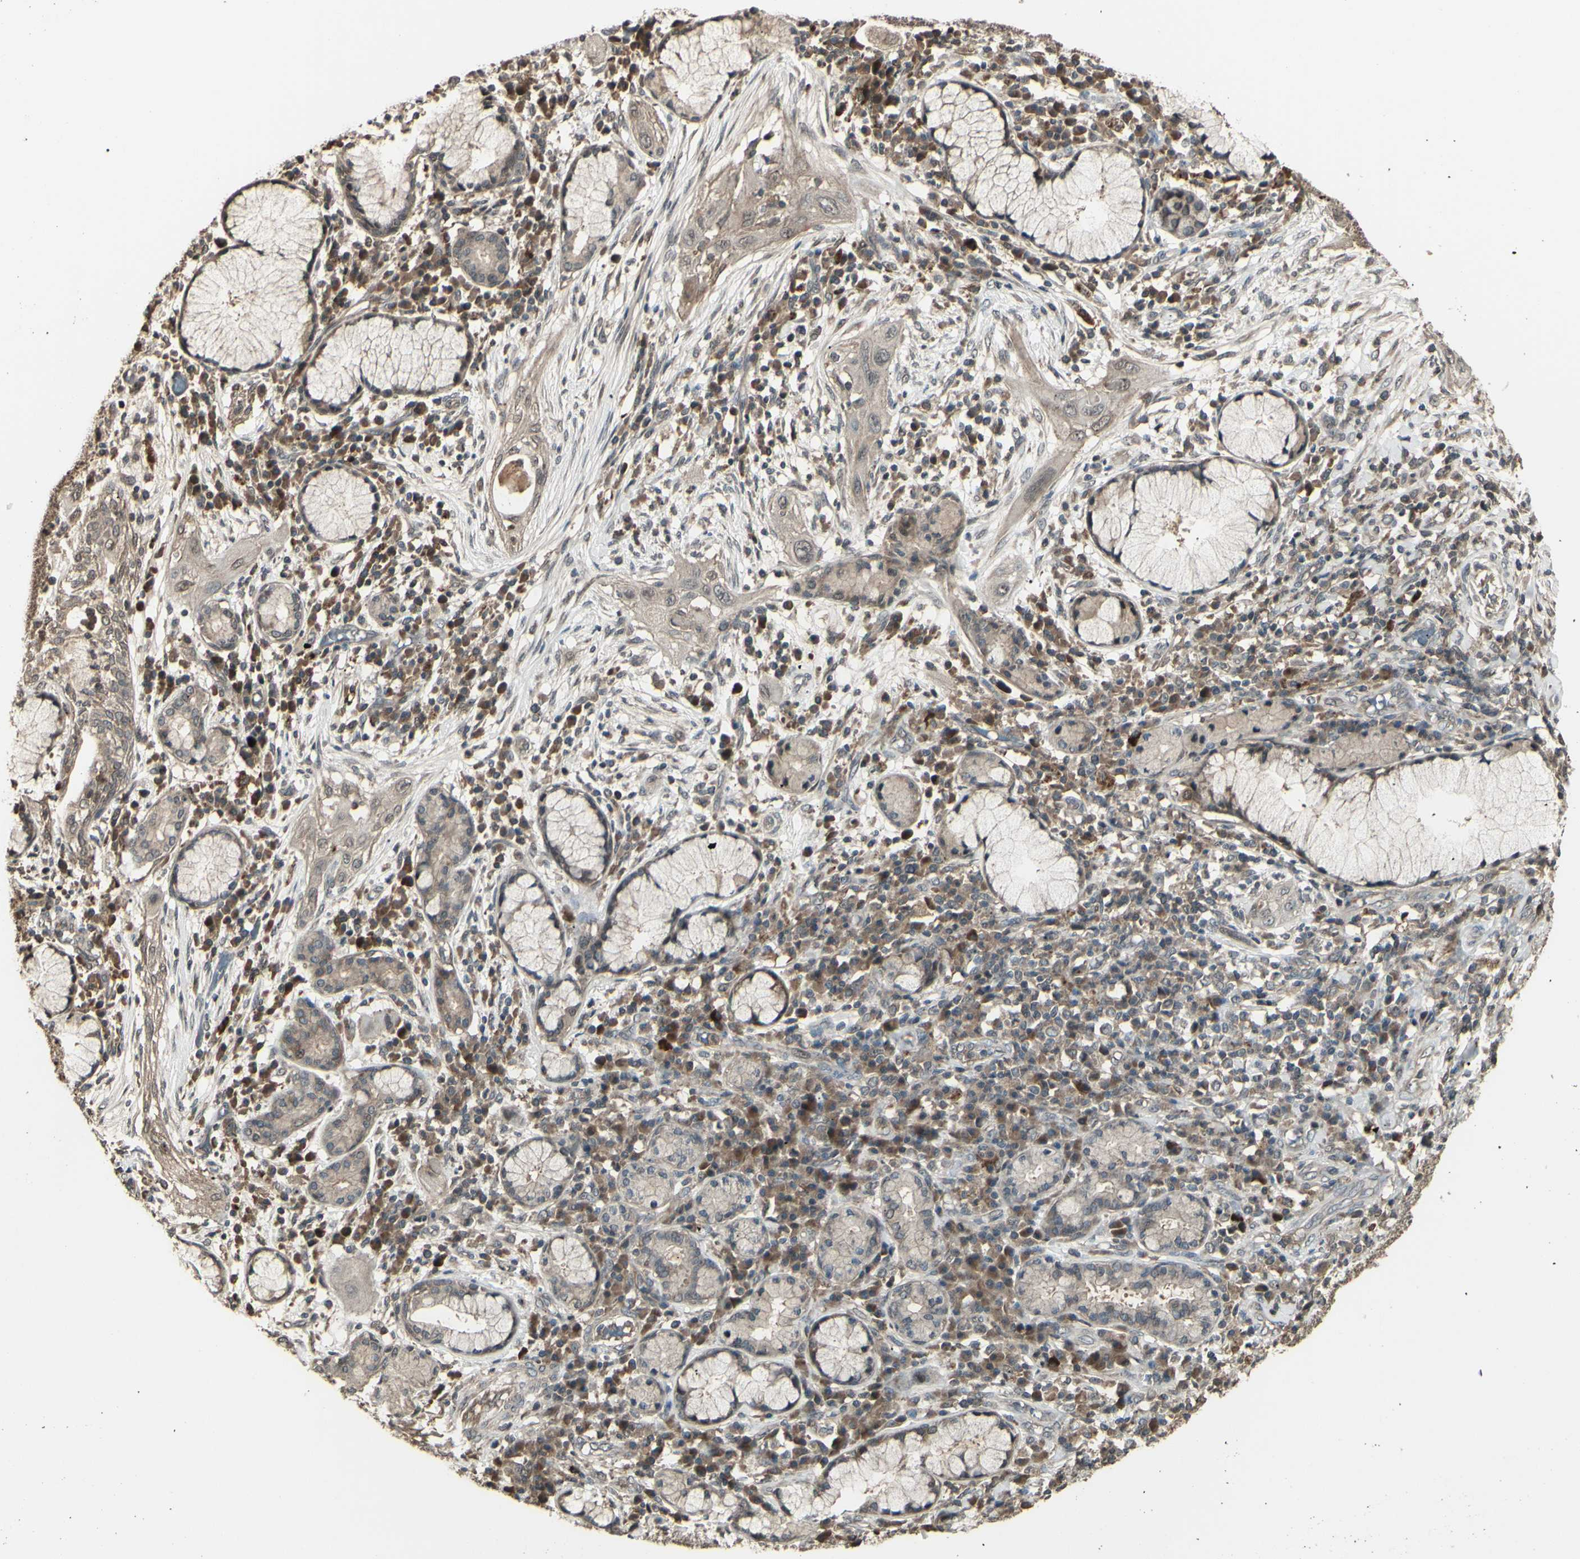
{"staining": {"intensity": "weak", "quantity": ">75%", "location": "cytoplasmic/membranous"}, "tissue": "lung cancer", "cell_type": "Tumor cells", "image_type": "cancer", "snomed": [{"axis": "morphology", "description": "Squamous cell carcinoma, NOS"}, {"axis": "topography", "description": "Lung"}], "caption": "A brown stain labels weak cytoplasmic/membranous expression of a protein in lung cancer (squamous cell carcinoma) tumor cells.", "gene": "GNAS", "patient": {"sex": "female", "age": 47}}